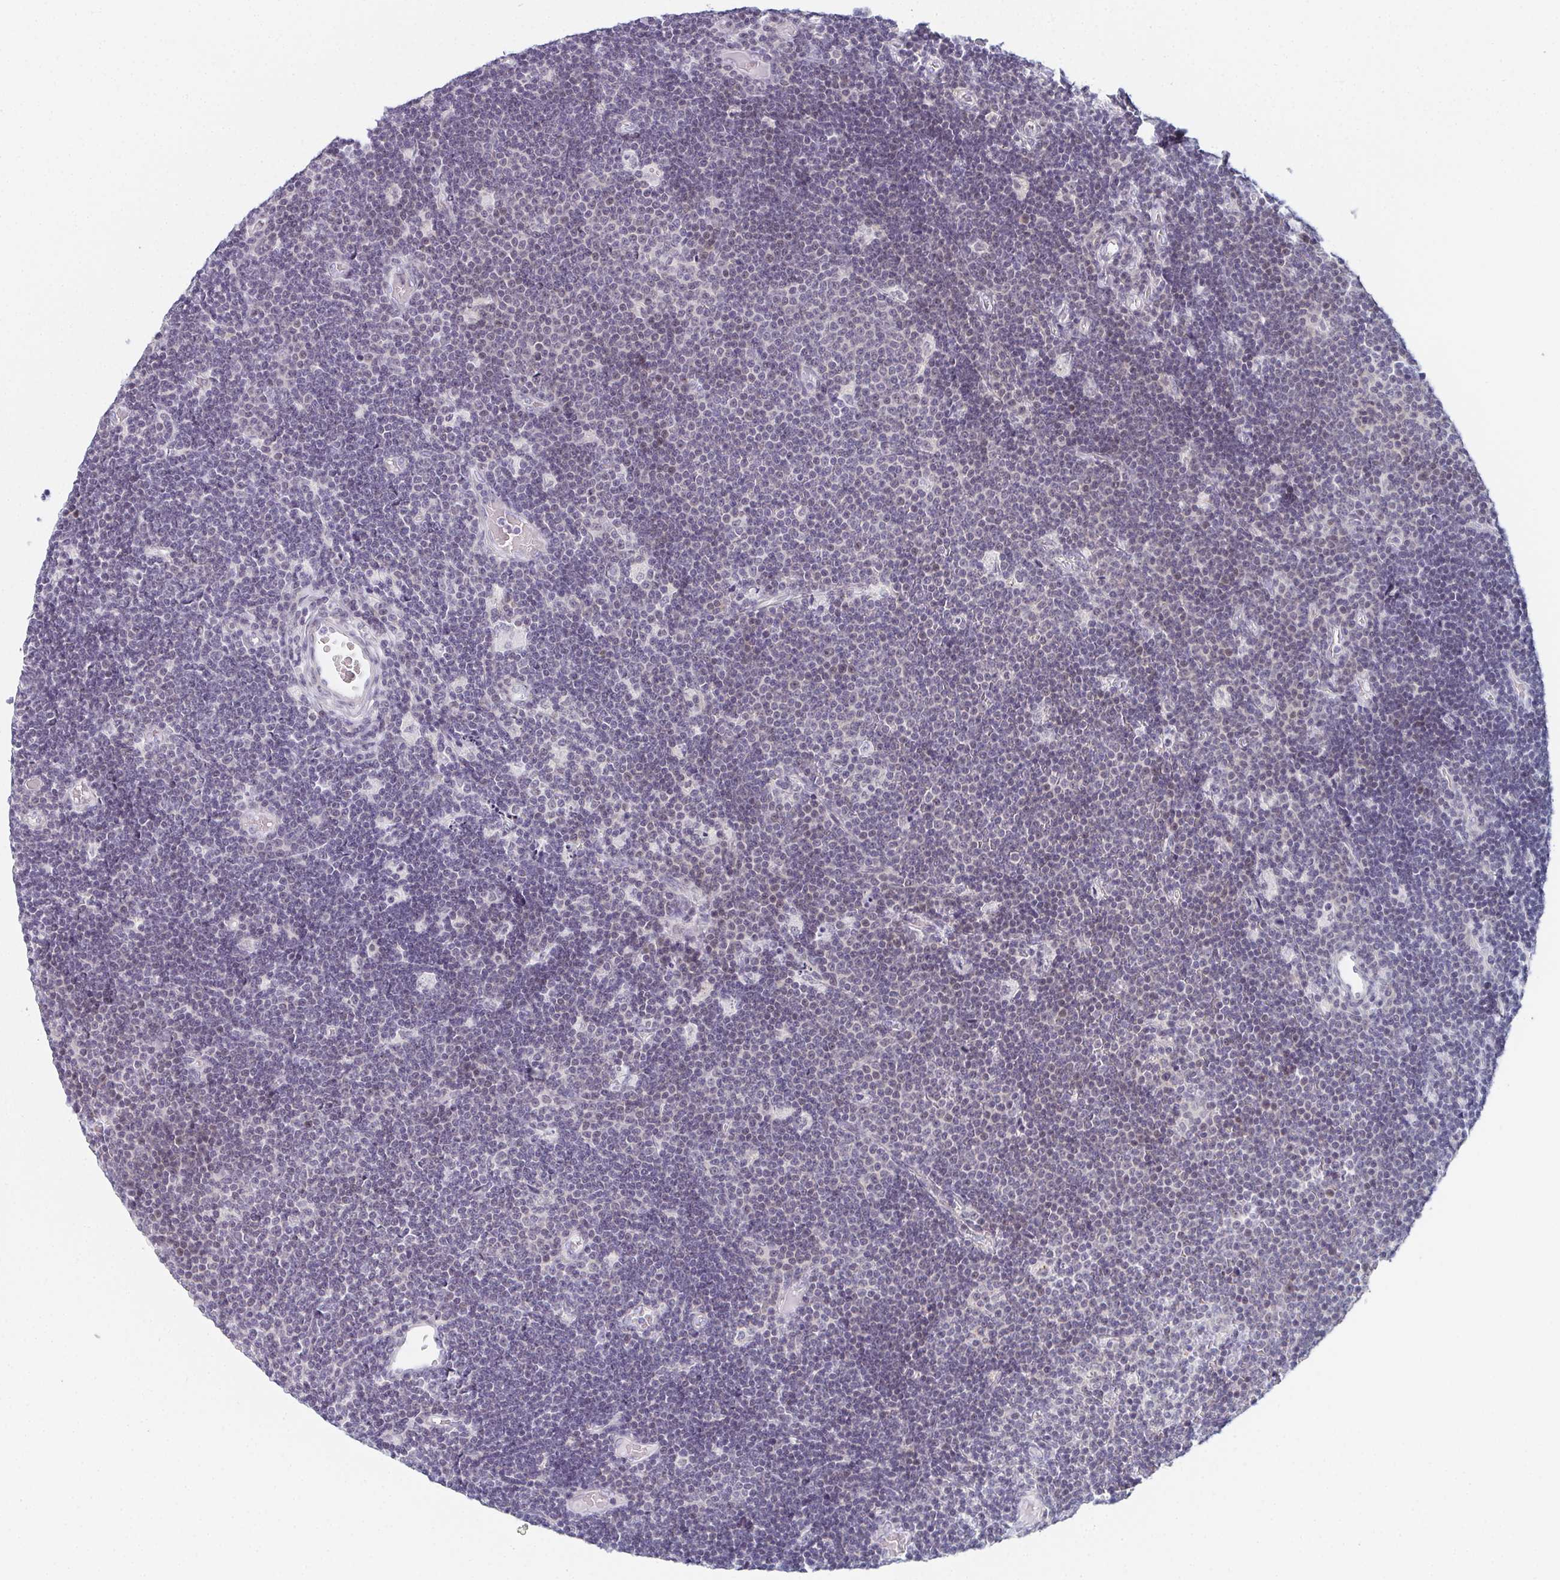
{"staining": {"intensity": "negative", "quantity": "none", "location": "none"}, "tissue": "lymphoma", "cell_type": "Tumor cells", "image_type": "cancer", "snomed": [{"axis": "morphology", "description": "Malignant lymphoma, non-Hodgkin's type, Low grade"}, {"axis": "topography", "description": "Brain"}], "caption": "Tumor cells are negative for brown protein staining in lymphoma.", "gene": "PYCR3", "patient": {"sex": "female", "age": 66}}